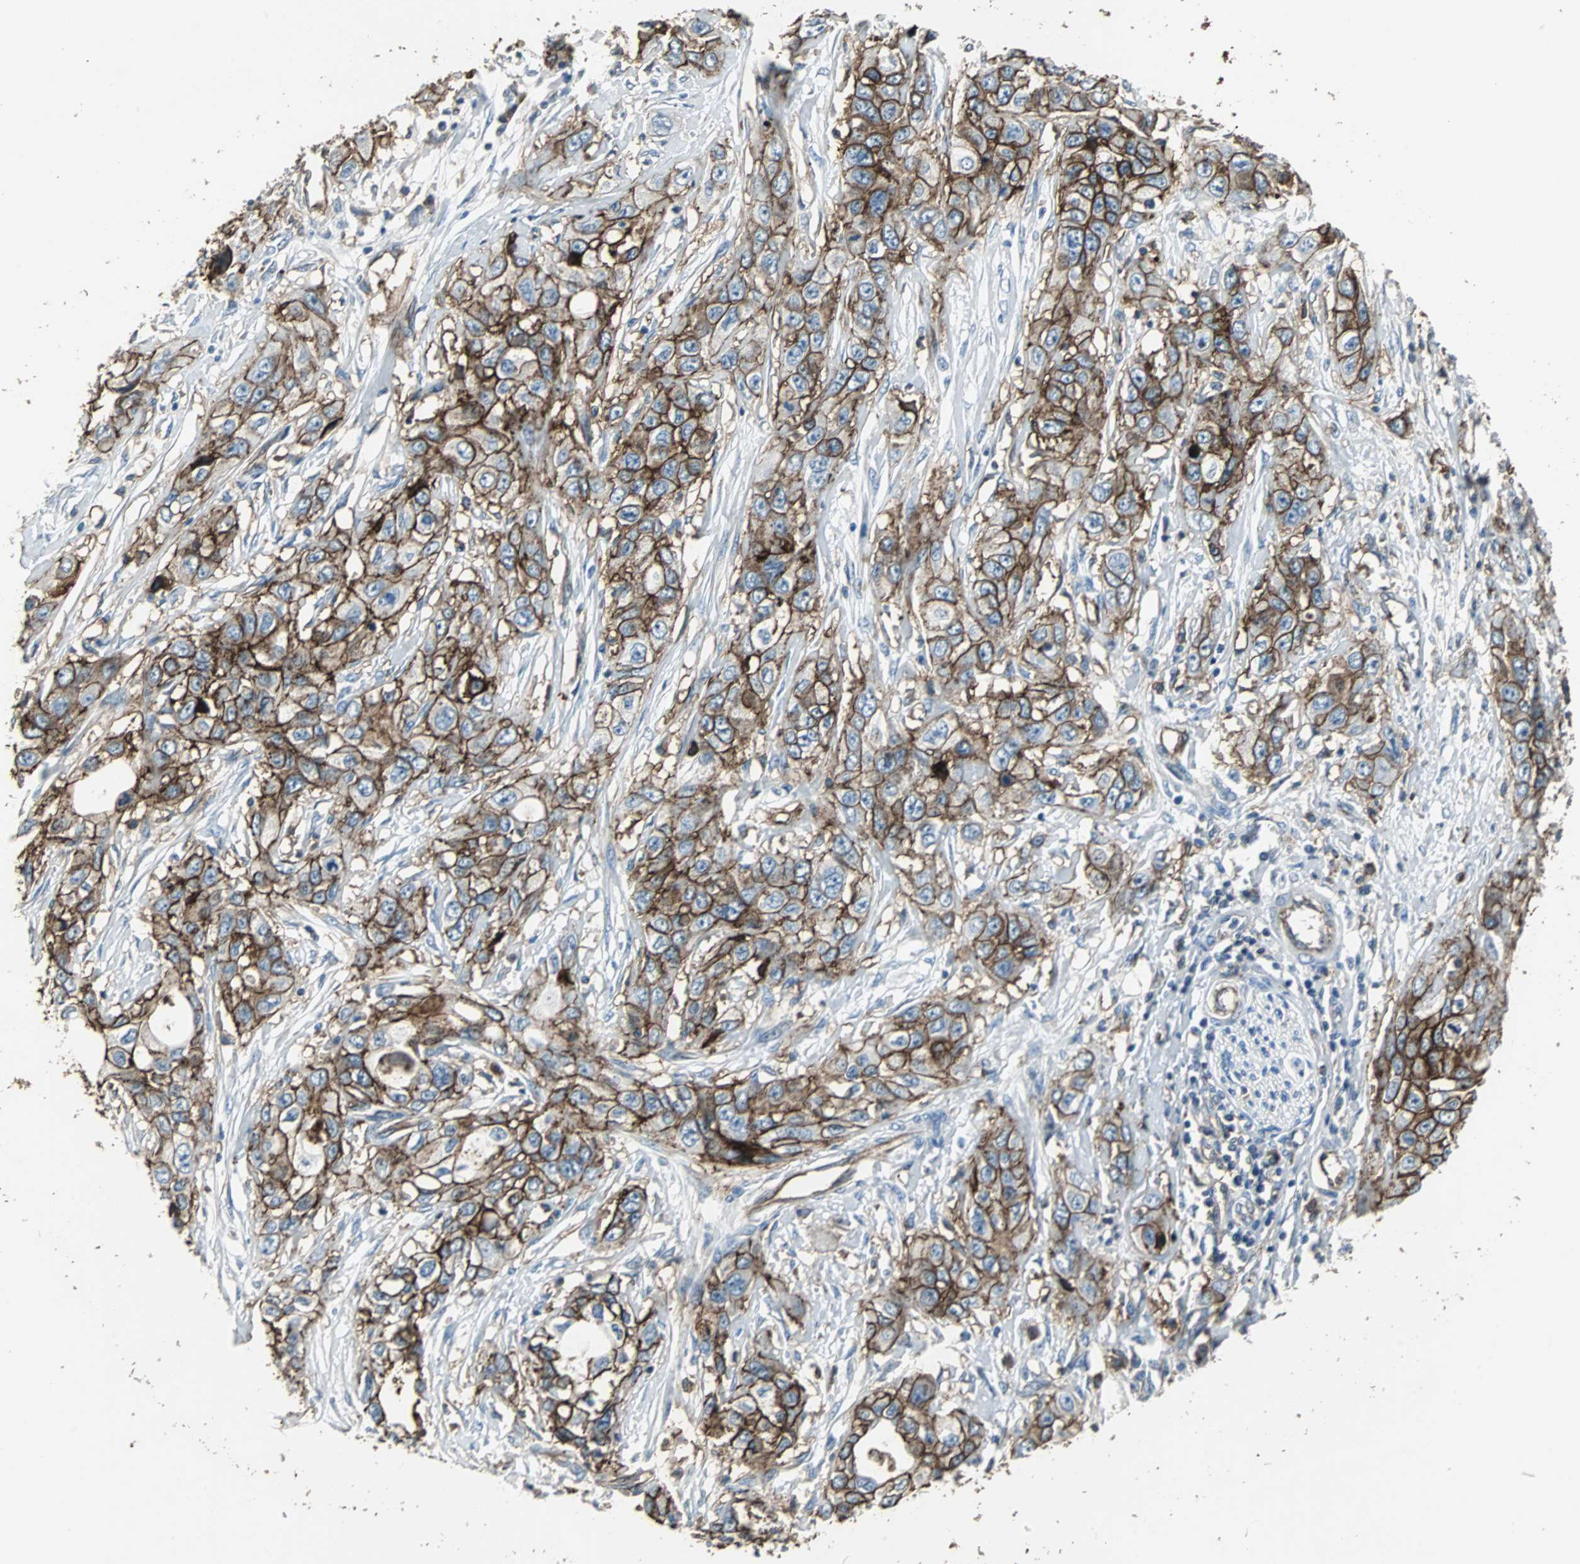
{"staining": {"intensity": "moderate", "quantity": ">75%", "location": "cytoplasmic/membranous"}, "tissue": "pancreatic cancer", "cell_type": "Tumor cells", "image_type": "cancer", "snomed": [{"axis": "morphology", "description": "Adenocarcinoma, NOS"}, {"axis": "topography", "description": "Pancreas"}], "caption": "Immunohistochemical staining of pancreatic cancer demonstrates medium levels of moderate cytoplasmic/membranous staining in approximately >75% of tumor cells.", "gene": "F11R", "patient": {"sex": "female", "age": 70}}